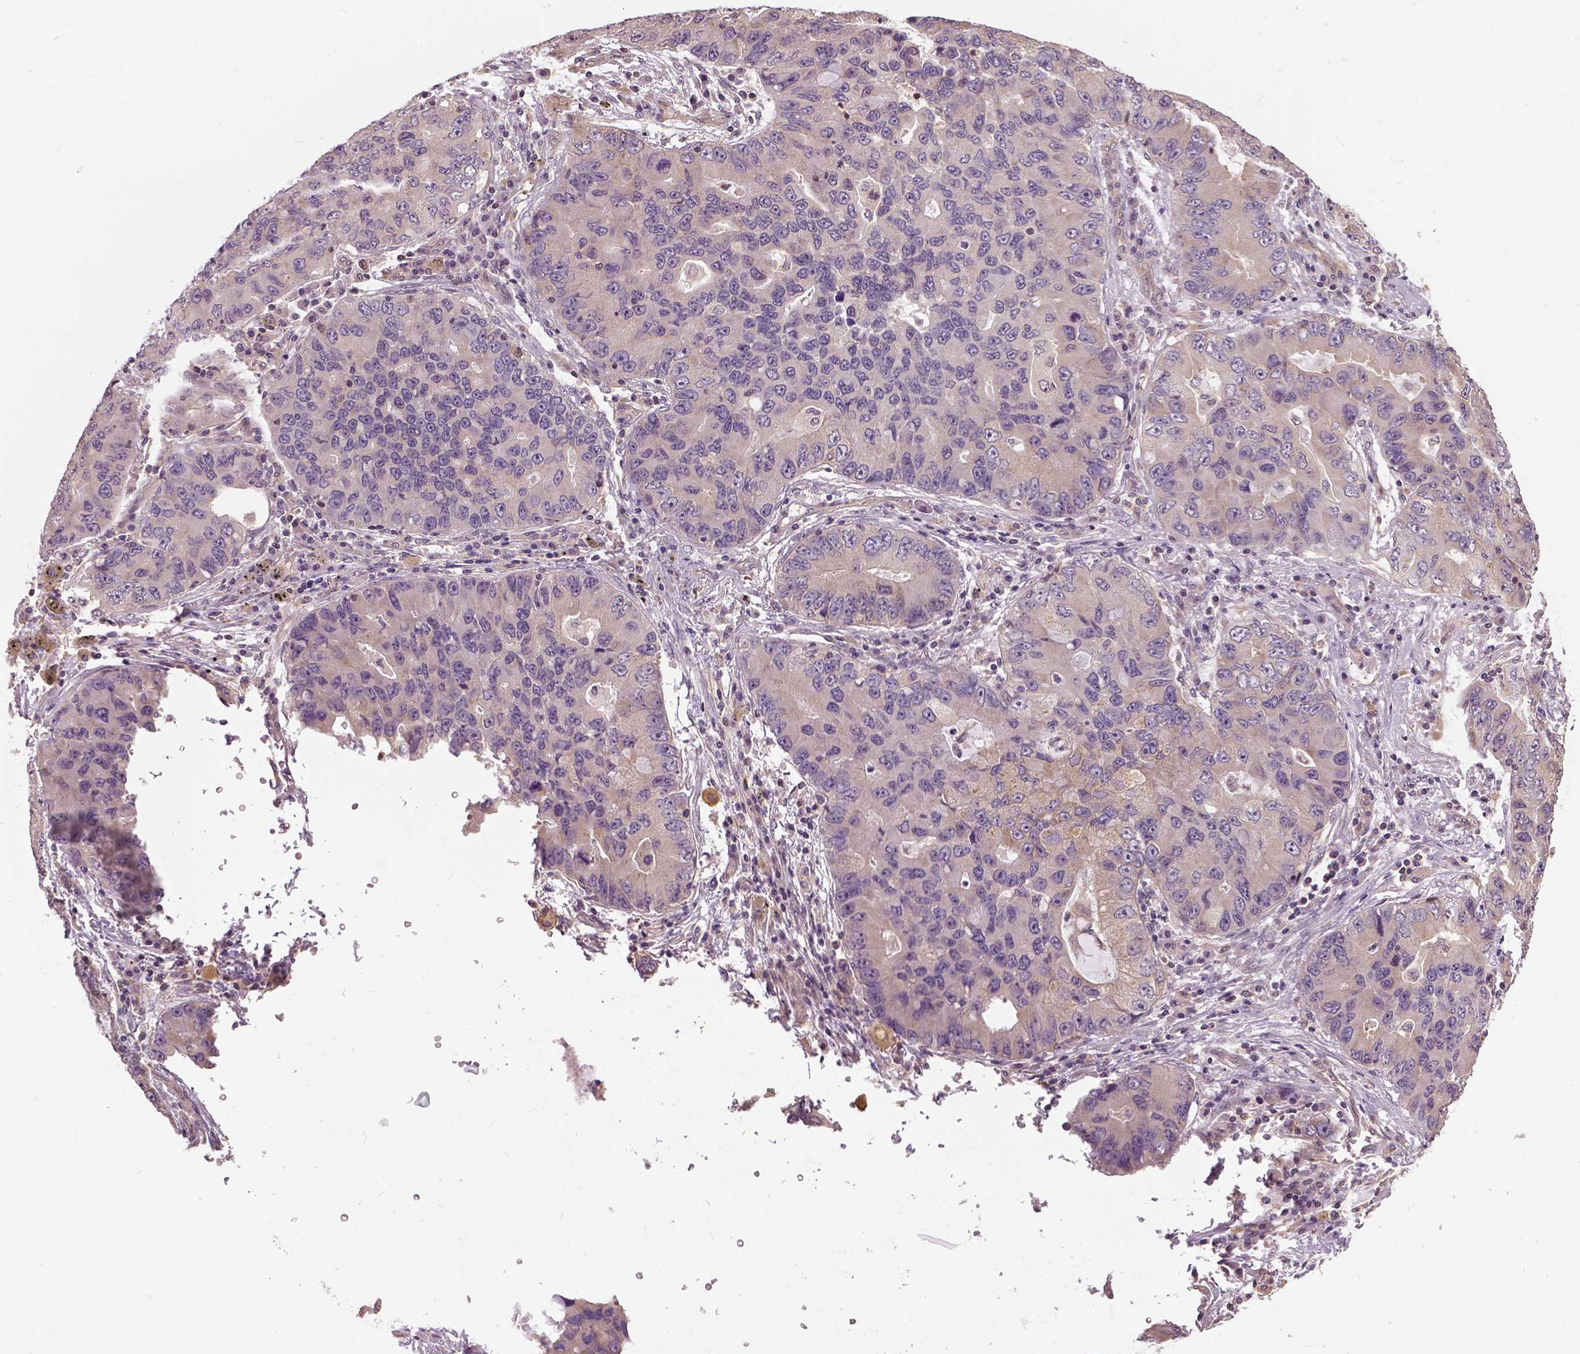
{"staining": {"intensity": "negative", "quantity": "none", "location": "none"}, "tissue": "lung cancer", "cell_type": "Tumor cells", "image_type": "cancer", "snomed": [{"axis": "morphology", "description": "Adenocarcinoma, NOS"}, {"axis": "morphology", "description": "Adenocarcinoma, metastatic, NOS"}, {"axis": "topography", "description": "Lymph node"}, {"axis": "topography", "description": "Lung"}], "caption": "Tumor cells show no significant positivity in lung adenocarcinoma.", "gene": "ANXA13", "patient": {"sex": "female", "age": 54}}